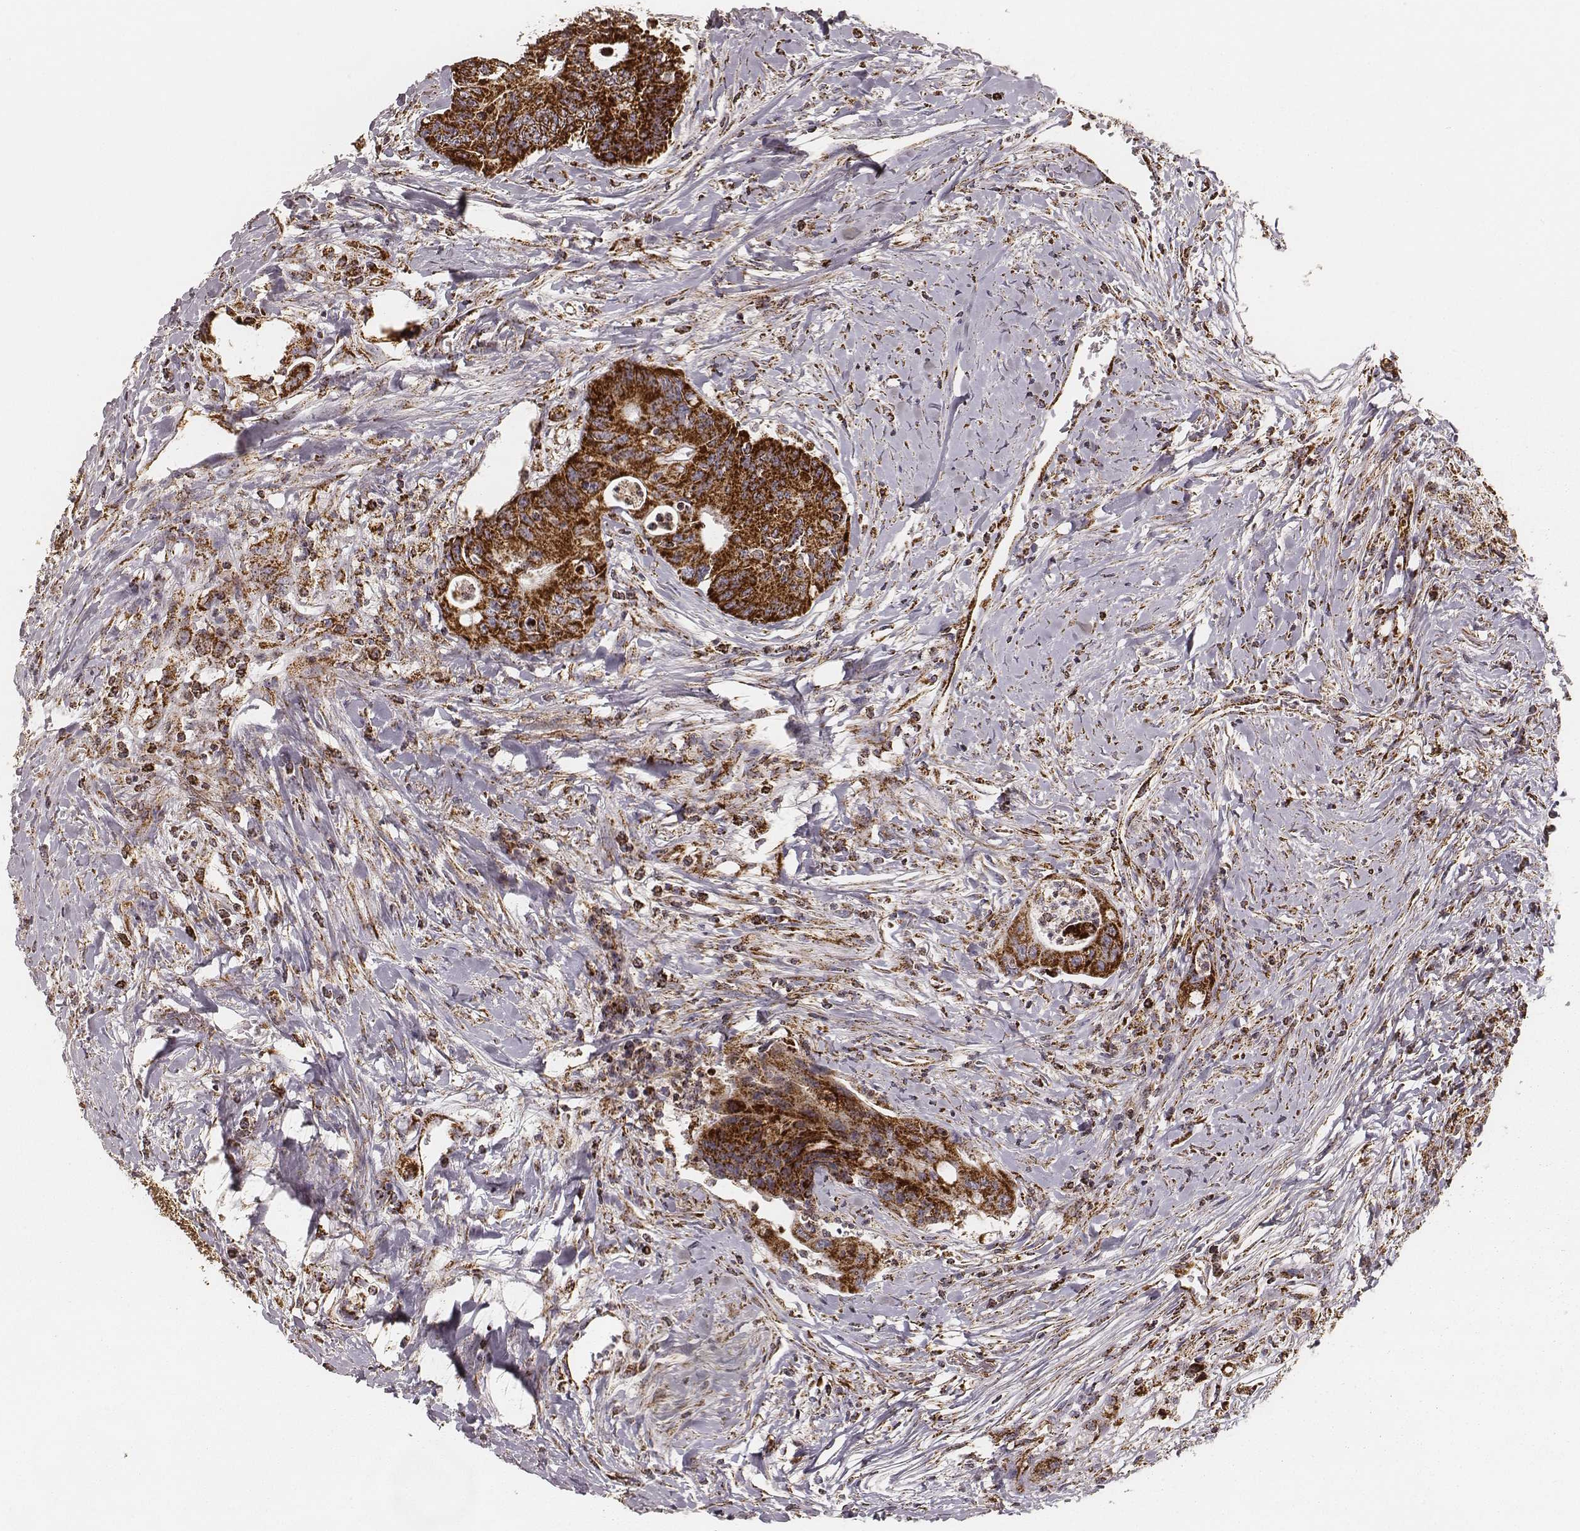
{"staining": {"intensity": "strong", "quantity": ">75%", "location": "cytoplasmic/membranous"}, "tissue": "colorectal cancer", "cell_type": "Tumor cells", "image_type": "cancer", "snomed": [{"axis": "morphology", "description": "Adenocarcinoma, NOS"}, {"axis": "topography", "description": "Rectum"}], "caption": "An IHC micrograph of tumor tissue is shown. Protein staining in brown shows strong cytoplasmic/membranous positivity in adenocarcinoma (colorectal) within tumor cells. Using DAB (brown) and hematoxylin (blue) stains, captured at high magnification using brightfield microscopy.", "gene": "CS", "patient": {"sex": "male", "age": 59}}